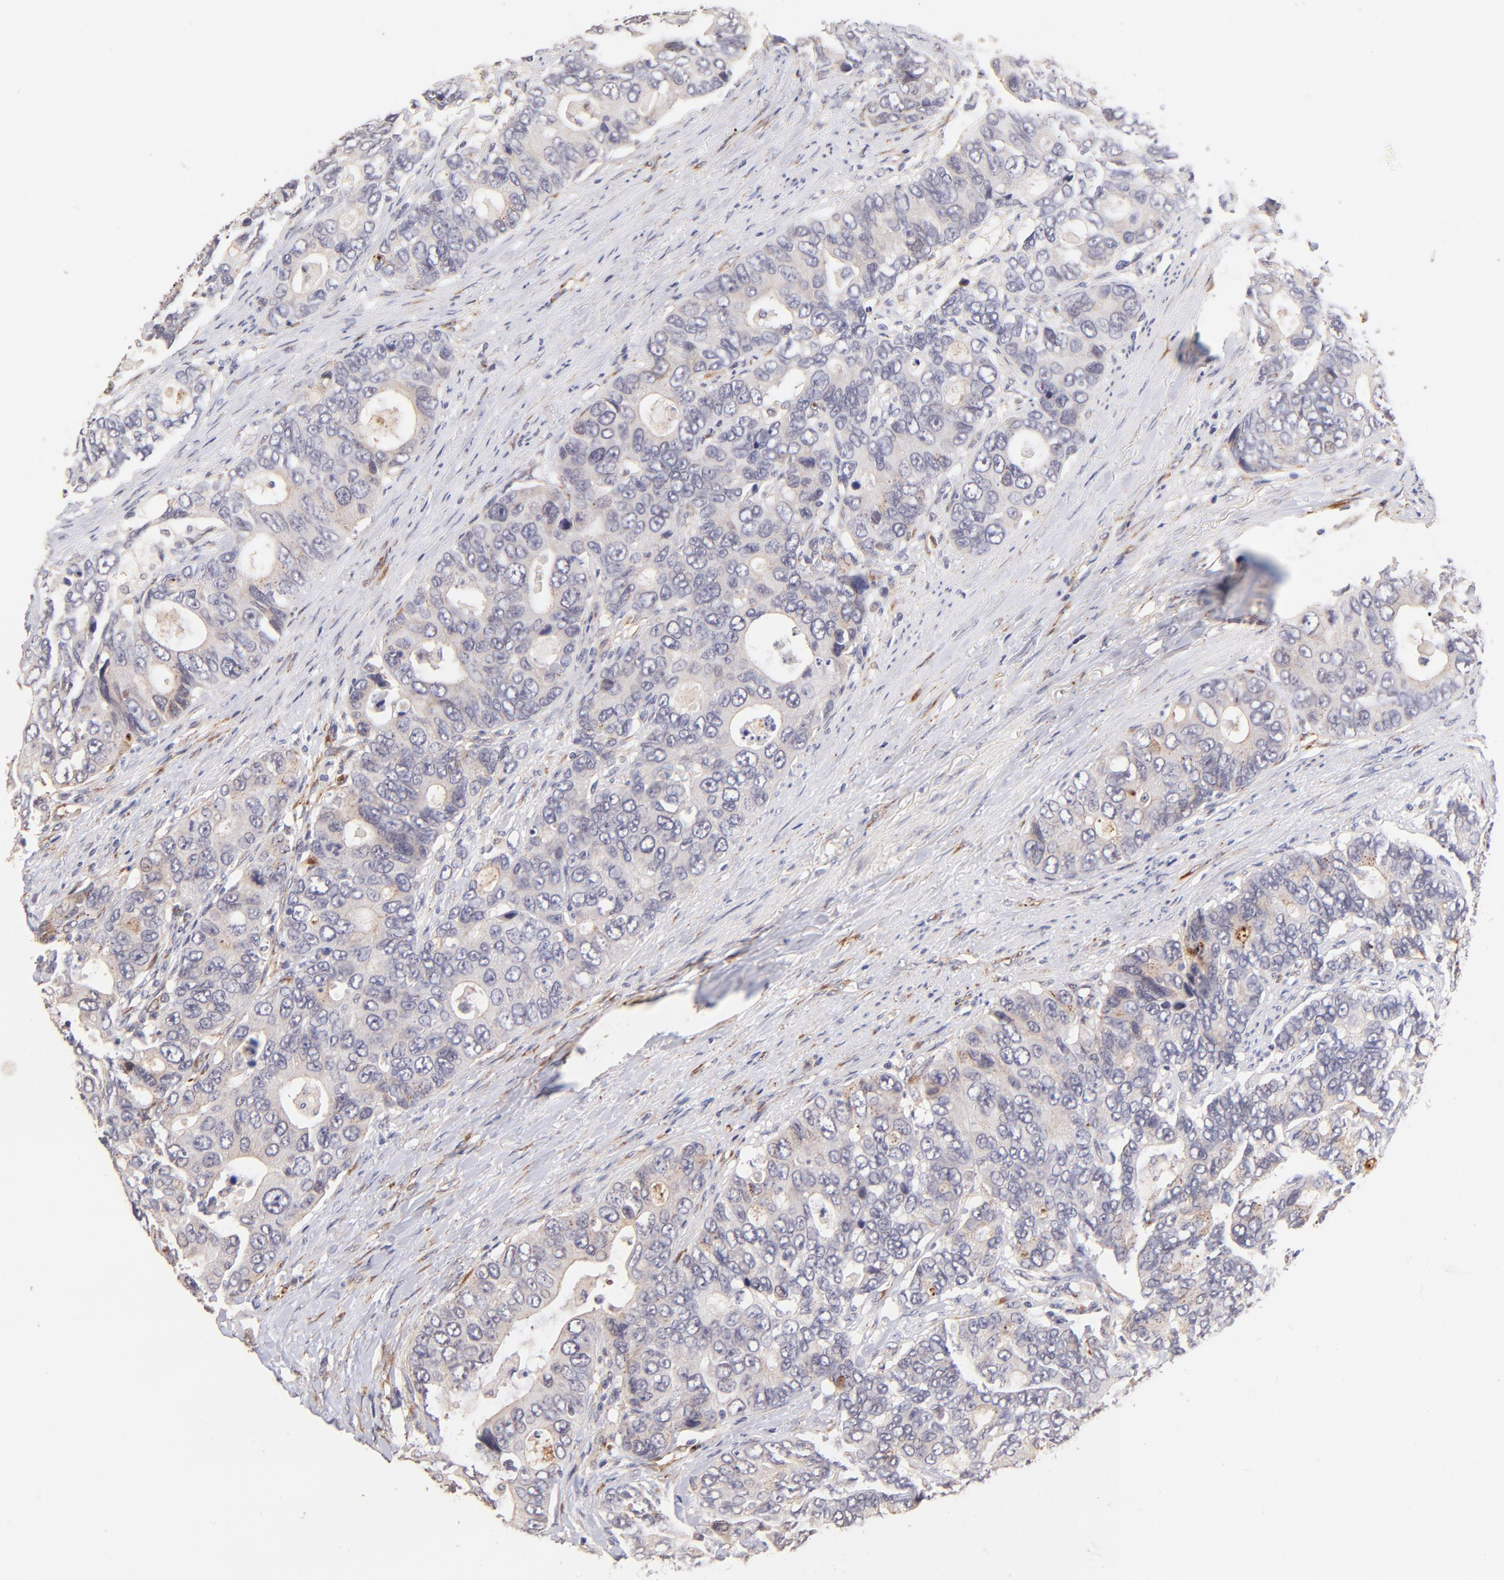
{"staining": {"intensity": "weak", "quantity": "<25%", "location": "cytoplasmic/membranous"}, "tissue": "colorectal cancer", "cell_type": "Tumor cells", "image_type": "cancer", "snomed": [{"axis": "morphology", "description": "Adenocarcinoma, NOS"}, {"axis": "topography", "description": "Rectum"}], "caption": "Immunohistochemical staining of human colorectal adenocarcinoma reveals no significant expression in tumor cells. (Stains: DAB IHC with hematoxylin counter stain, Microscopy: brightfield microscopy at high magnification).", "gene": "SPARC", "patient": {"sex": "female", "age": 67}}